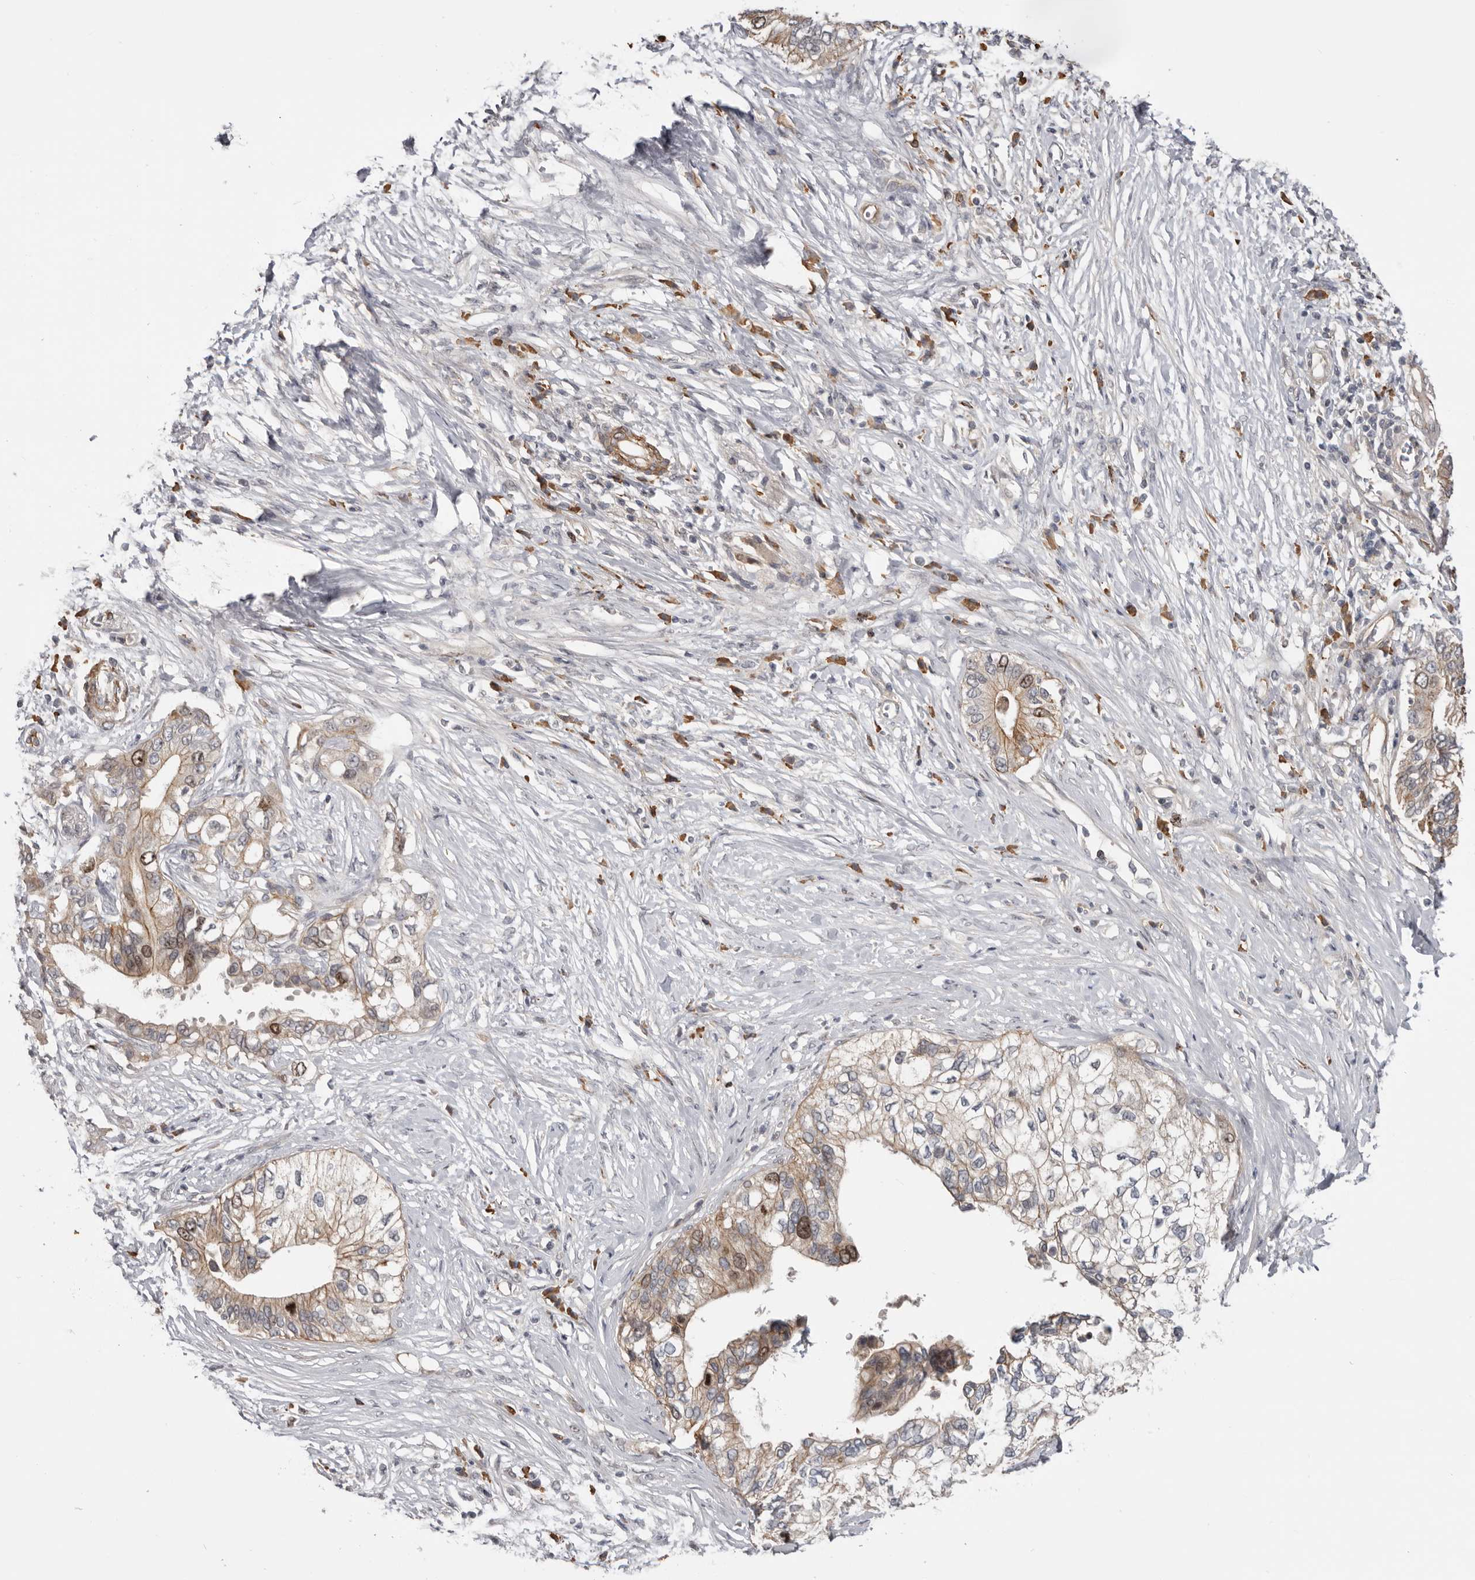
{"staining": {"intensity": "moderate", "quantity": "25%-75%", "location": "cytoplasmic/membranous,nuclear"}, "tissue": "pancreatic cancer", "cell_type": "Tumor cells", "image_type": "cancer", "snomed": [{"axis": "morphology", "description": "Normal tissue, NOS"}, {"axis": "morphology", "description": "Adenocarcinoma, NOS"}, {"axis": "topography", "description": "Pancreas"}, {"axis": "topography", "description": "Peripheral nerve tissue"}], "caption": "A histopathology image of human adenocarcinoma (pancreatic) stained for a protein shows moderate cytoplasmic/membranous and nuclear brown staining in tumor cells.", "gene": "CDCA8", "patient": {"sex": "male", "age": 59}}